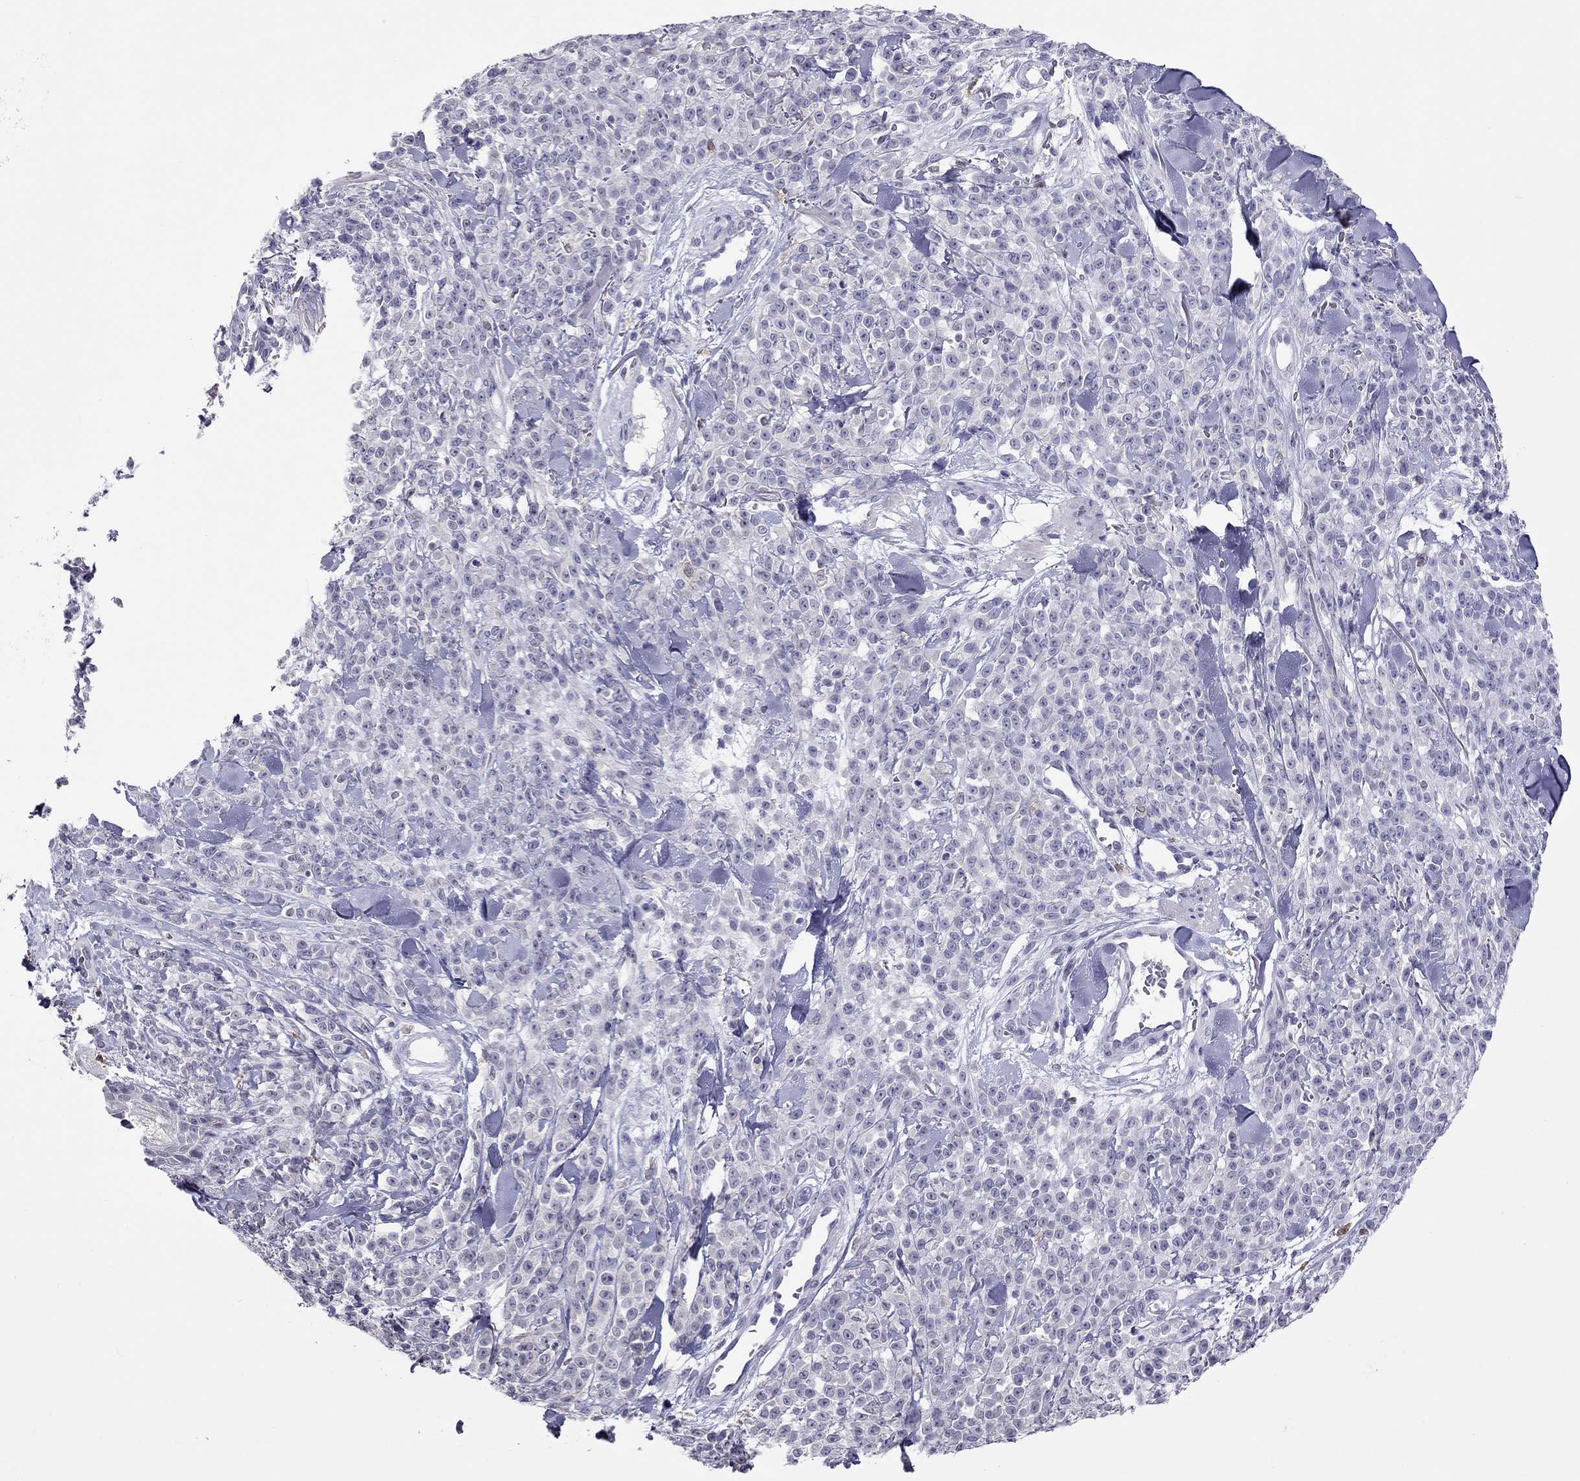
{"staining": {"intensity": "negative", "quantity": "none", "location": "none"}, "tissue": "melanoma", "cell_type": "Tumor cells", "image_type": "cancer", "snomed": [{"axis": "morphology", "description": "Malignant melanoma, NOS"}, {"axis": "topography", "description": "Skin"}, {"axis": "topography", "description": "Skin of trunk"}], "caption": "Immunohistochemical staining of melanoma reveals no significant staining in tumor cells. The staining was performed using DAB to visualize the protein expression in brown, while the nuclei were stained in blue with hematoxylin (Magnification: 20x).", "gene": "PPP1R3A", "patient": {"sex": "male", "age": 74}}